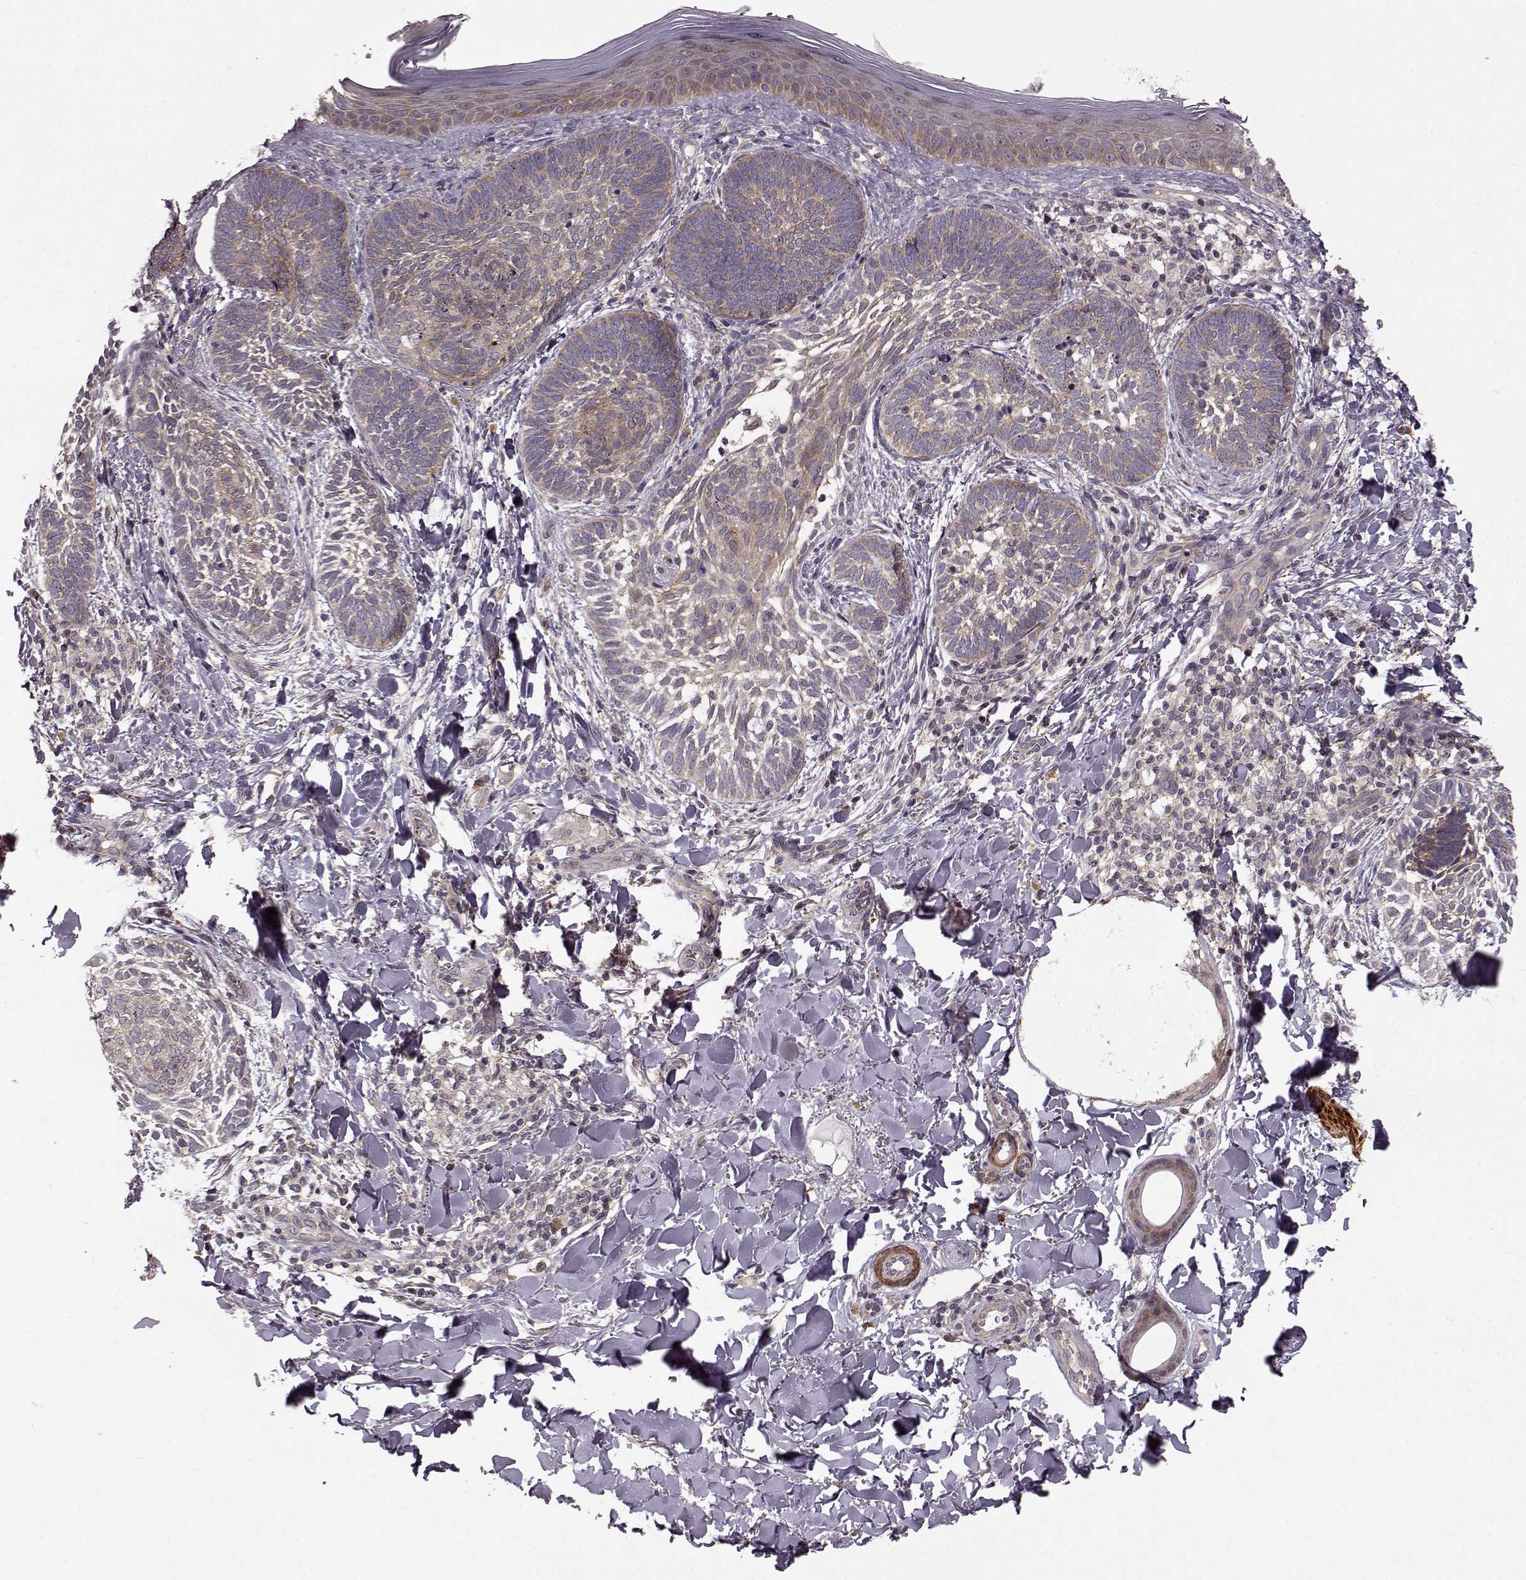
{"staining": {"intensity": "weak", "quantity": "25%-75%", "location": "cytoplasmic/membranous"}, "tissue": "skin cancer", "cell_type": "Tumor cells", "image_type": "cancer", "snomed": [{"axis": "morphology", "description": "Normal tissue, NOS"}, {"axis": "morphology", "description": "Basal cell carcinoma"}, {"axis": "topography", "description": "Skin"}], "caption": "Approximately 25%-75% of tumor cells in basal cell carcinoma (skin) demonstrate weak cytoplasmic/membranous protein expression as visualized by brown immunohistochemical staining.", "gene": "SLAIN2", "patient": {"sex": "male", "age": 46}}